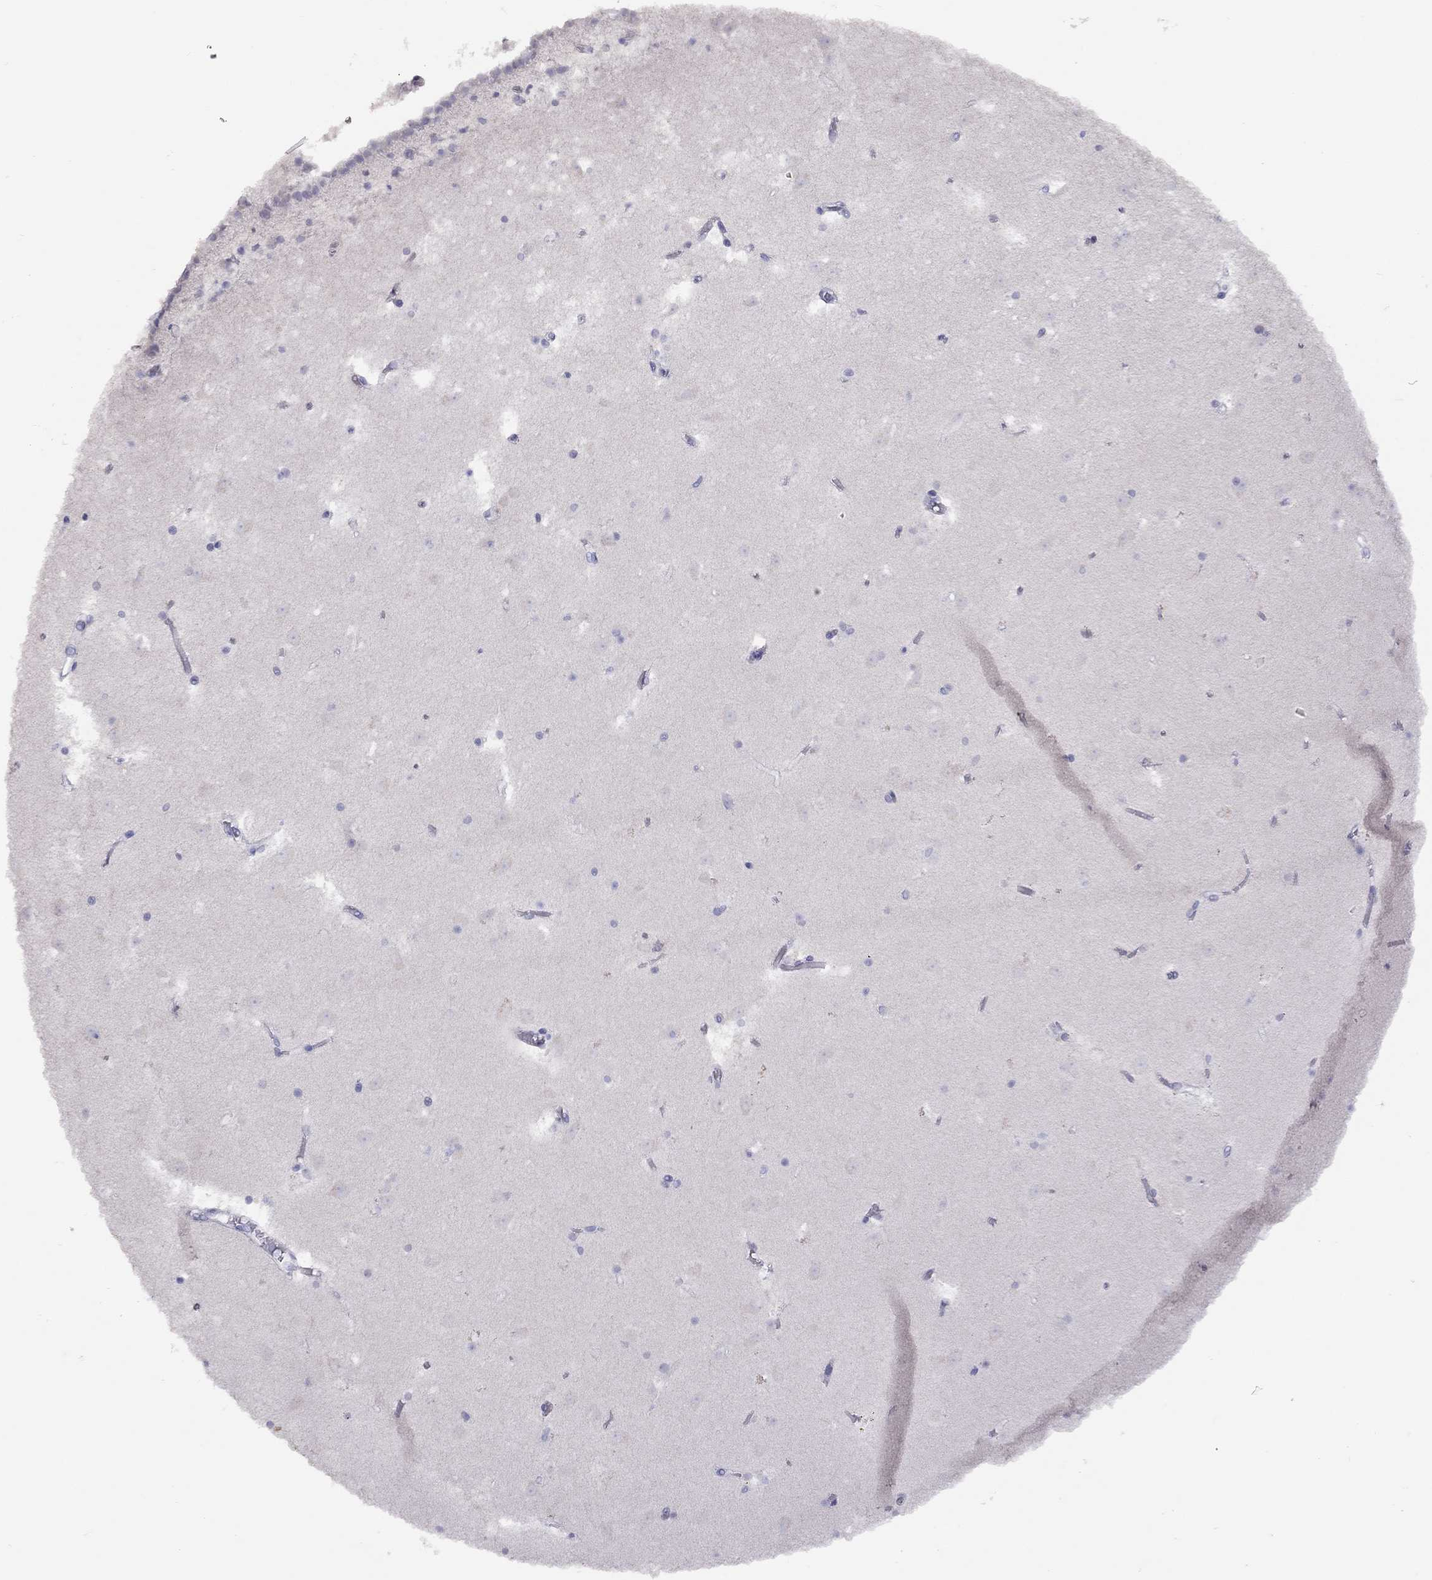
{"staining": {"intensity": "negative", "quantity": "none", "location": "none"}, "tissue": "caudate", "cell_type": "Glial cells", "image_type": "normal", "snomed": [{"axis": "morphology", "description": "Normal tissue, NOS"}, {"axis": "topography", "description": "Lateral ventricle wall"}], "caption": "This histopathology image is of unremarkable caudate stained with immunohistochemistry to label a protein in brown with the nuclei are counter-stained blue. There is no positivity in glial cells.", "gene": "MUC16", "patient": {"sex": "female", "age": 42}}